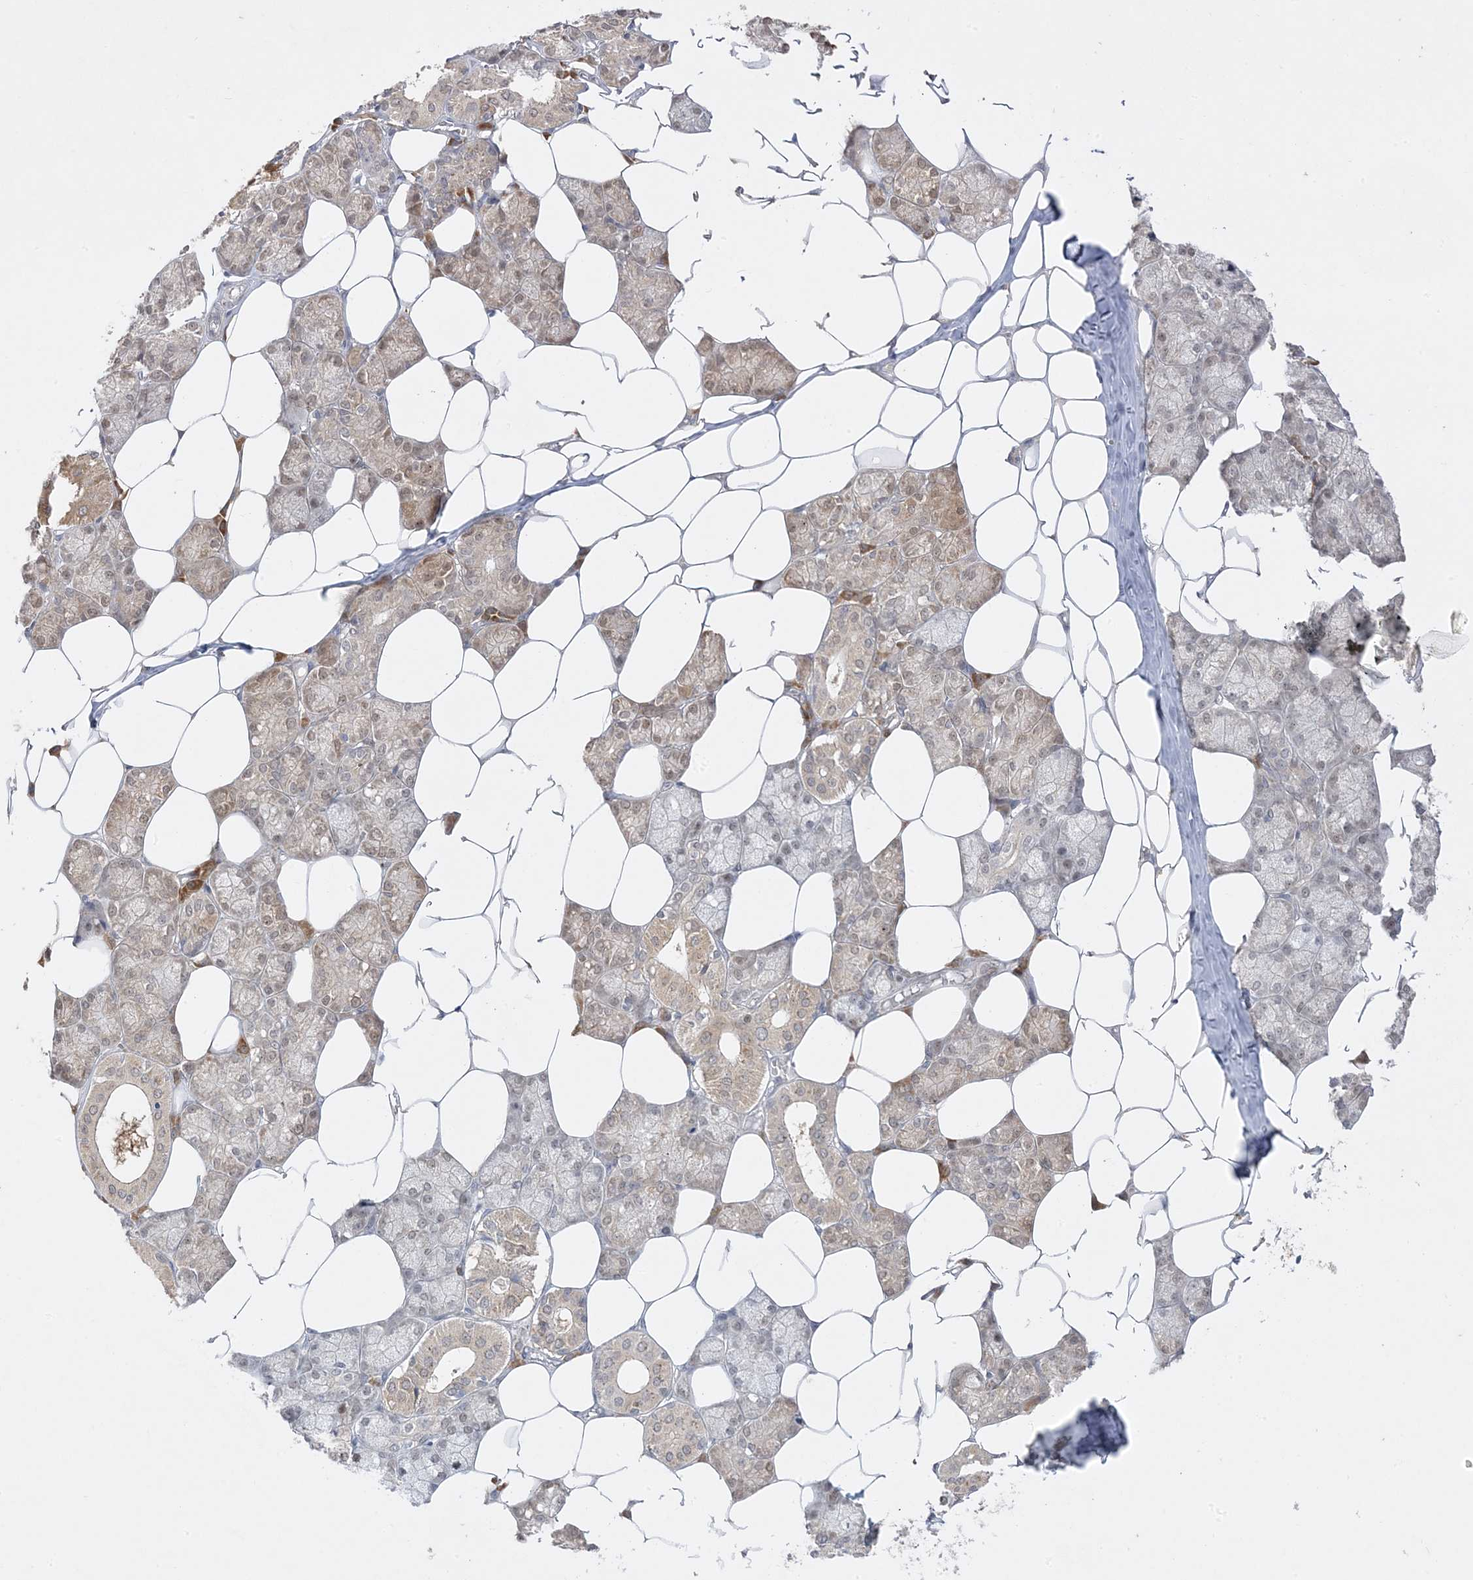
{"staining": {"intensity": "moderate", "quantity": "25%-75%", "location": "cytoplasmic/membranous"}, "tissue": "salivary gland", "cell_type": "Glandular cells", "image_type": "normal", "snomed": [{"axis": "morphology", "description": "Normal tissue, NOS"}, {"axis": "topography", "description": "Salivary gland"}], "caption": "High-magnification brightfield microscopy of benign salivary gland stained with DAB (brown) and counterstained with hematoxylin (blue). glandular cells exhibit moderate cytoplasmic/membranous expression is seen in approximately25%-75% of cells.", "gene": "C2CD2", "patient": {"sex": "male", "age": 62}}